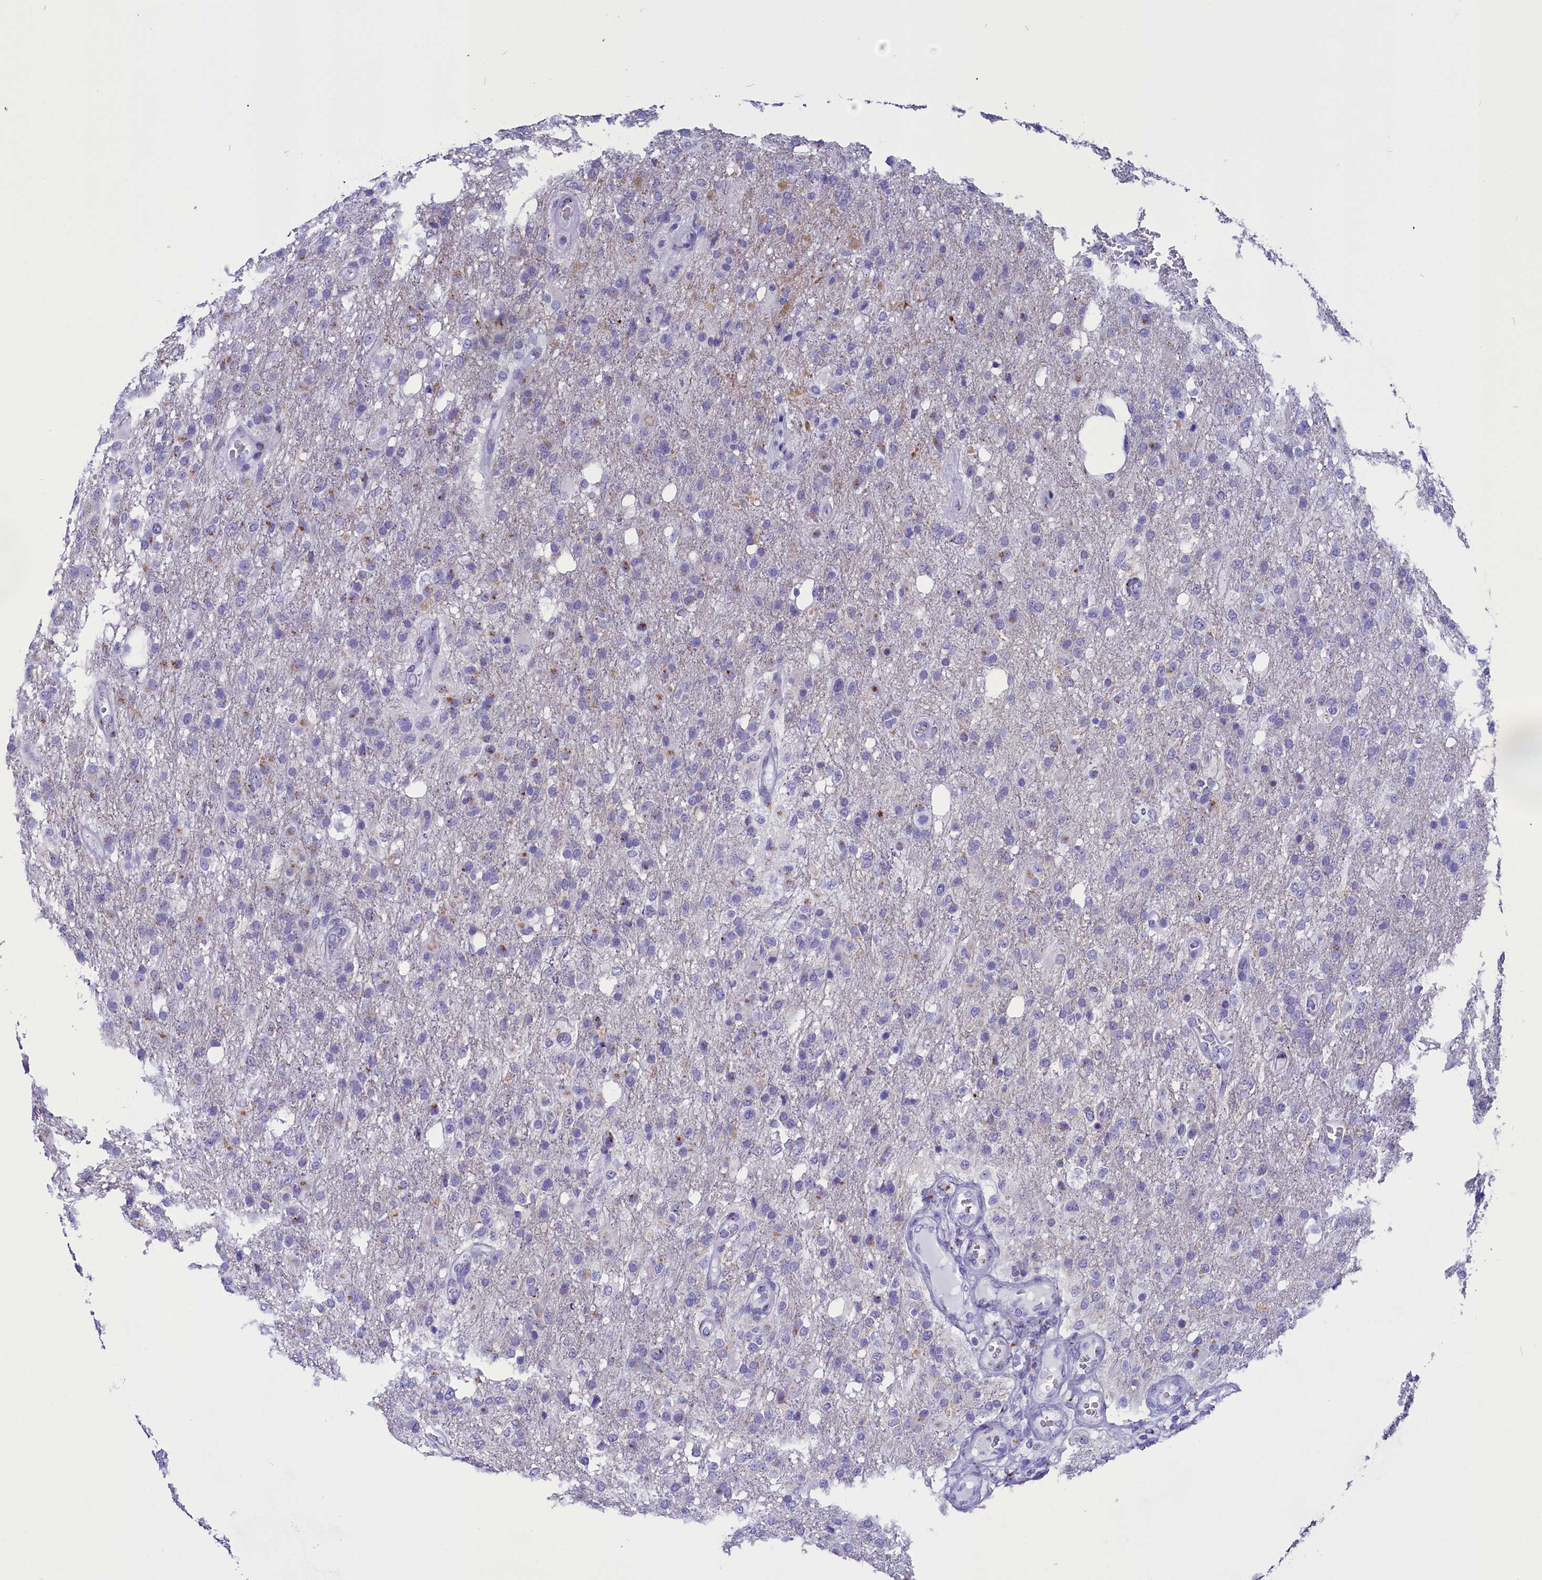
{"staining": {"intensity": "negative", "quantity": "none", "location": "none"}, "tissue": "glioma", "cell_type": "Tumor cells", "image_type": "cancer", "snomed": [{"axis": "morphology", "description": "Glioma, malignant, High grade"}, {"axis": "topography", "description": "Brain"}], "caption": "High power microscopy histopathology image of an immunohistochemistry micrograph of glioma, revealing no significant expression in tumor cells. (Stains: DAB (3,3'-diaminobenzidine) IHC with hematoxylin counter stain, Microscopy: brightfield microscopy at high magnification).", "gene": "AP3B2", "patient": {"sex": "female", "age": 74}}